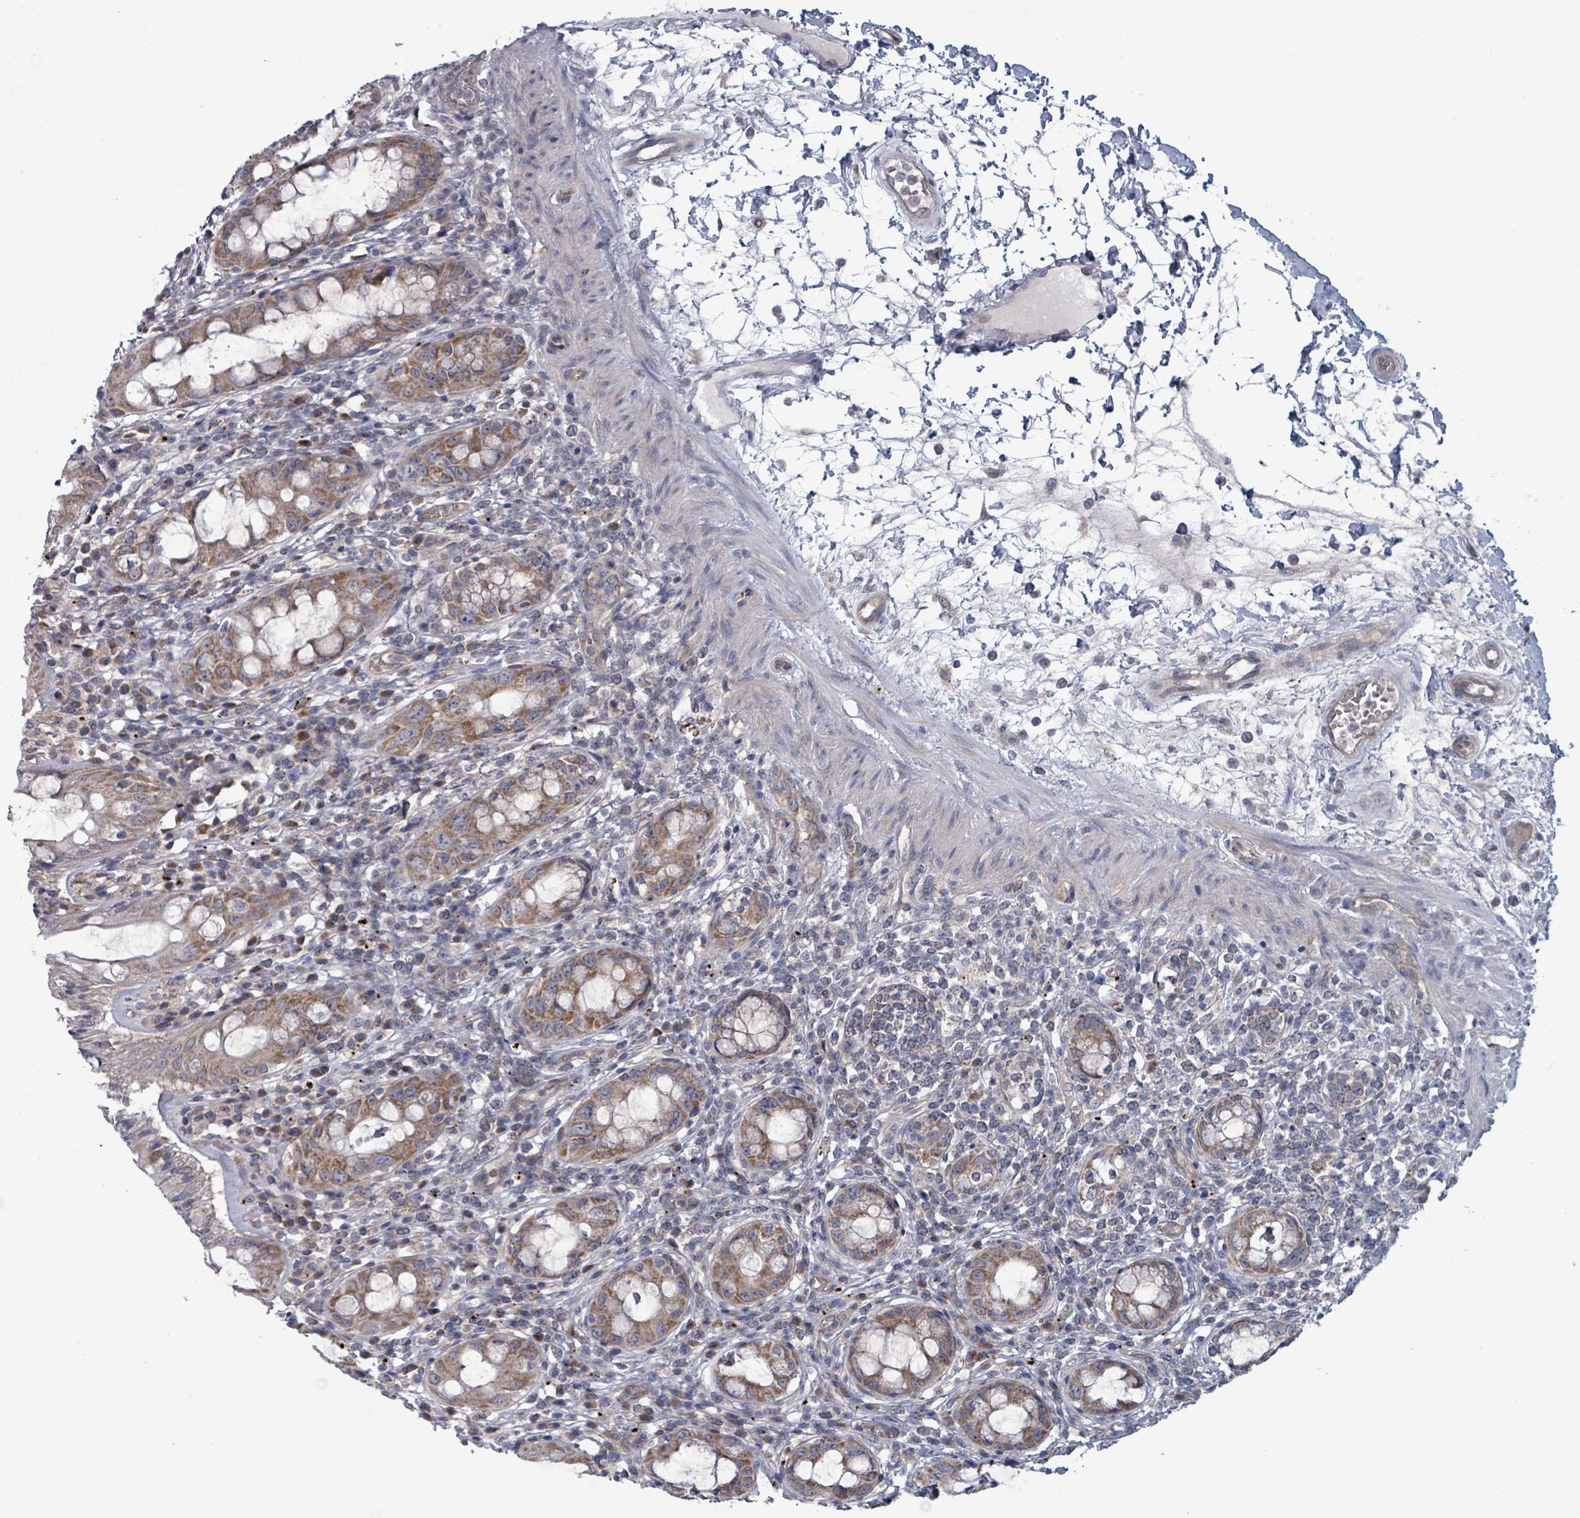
{"staining": {"intensity": "moderate", "quantity": ">75%", "location": "cytoplasmic/membranous"}, "tissue": "rectum", "cell_type": "Glandular cells", "image_type": "normal", "snomed": [{"axis": "morphology", "description": "Normal tissue, NOS"}, {"axis": "topography", "description": "Rectum"}], "caption": "Protein expression by immunohistochemistry exhibits moderate cytoplasmic/membranous expression in about >75% of glandular cells in unremarkable rectum. Nuclei are stained in blue.", "gene": "FKBP1A", "patient": {"sex": "female", "age": 57}}